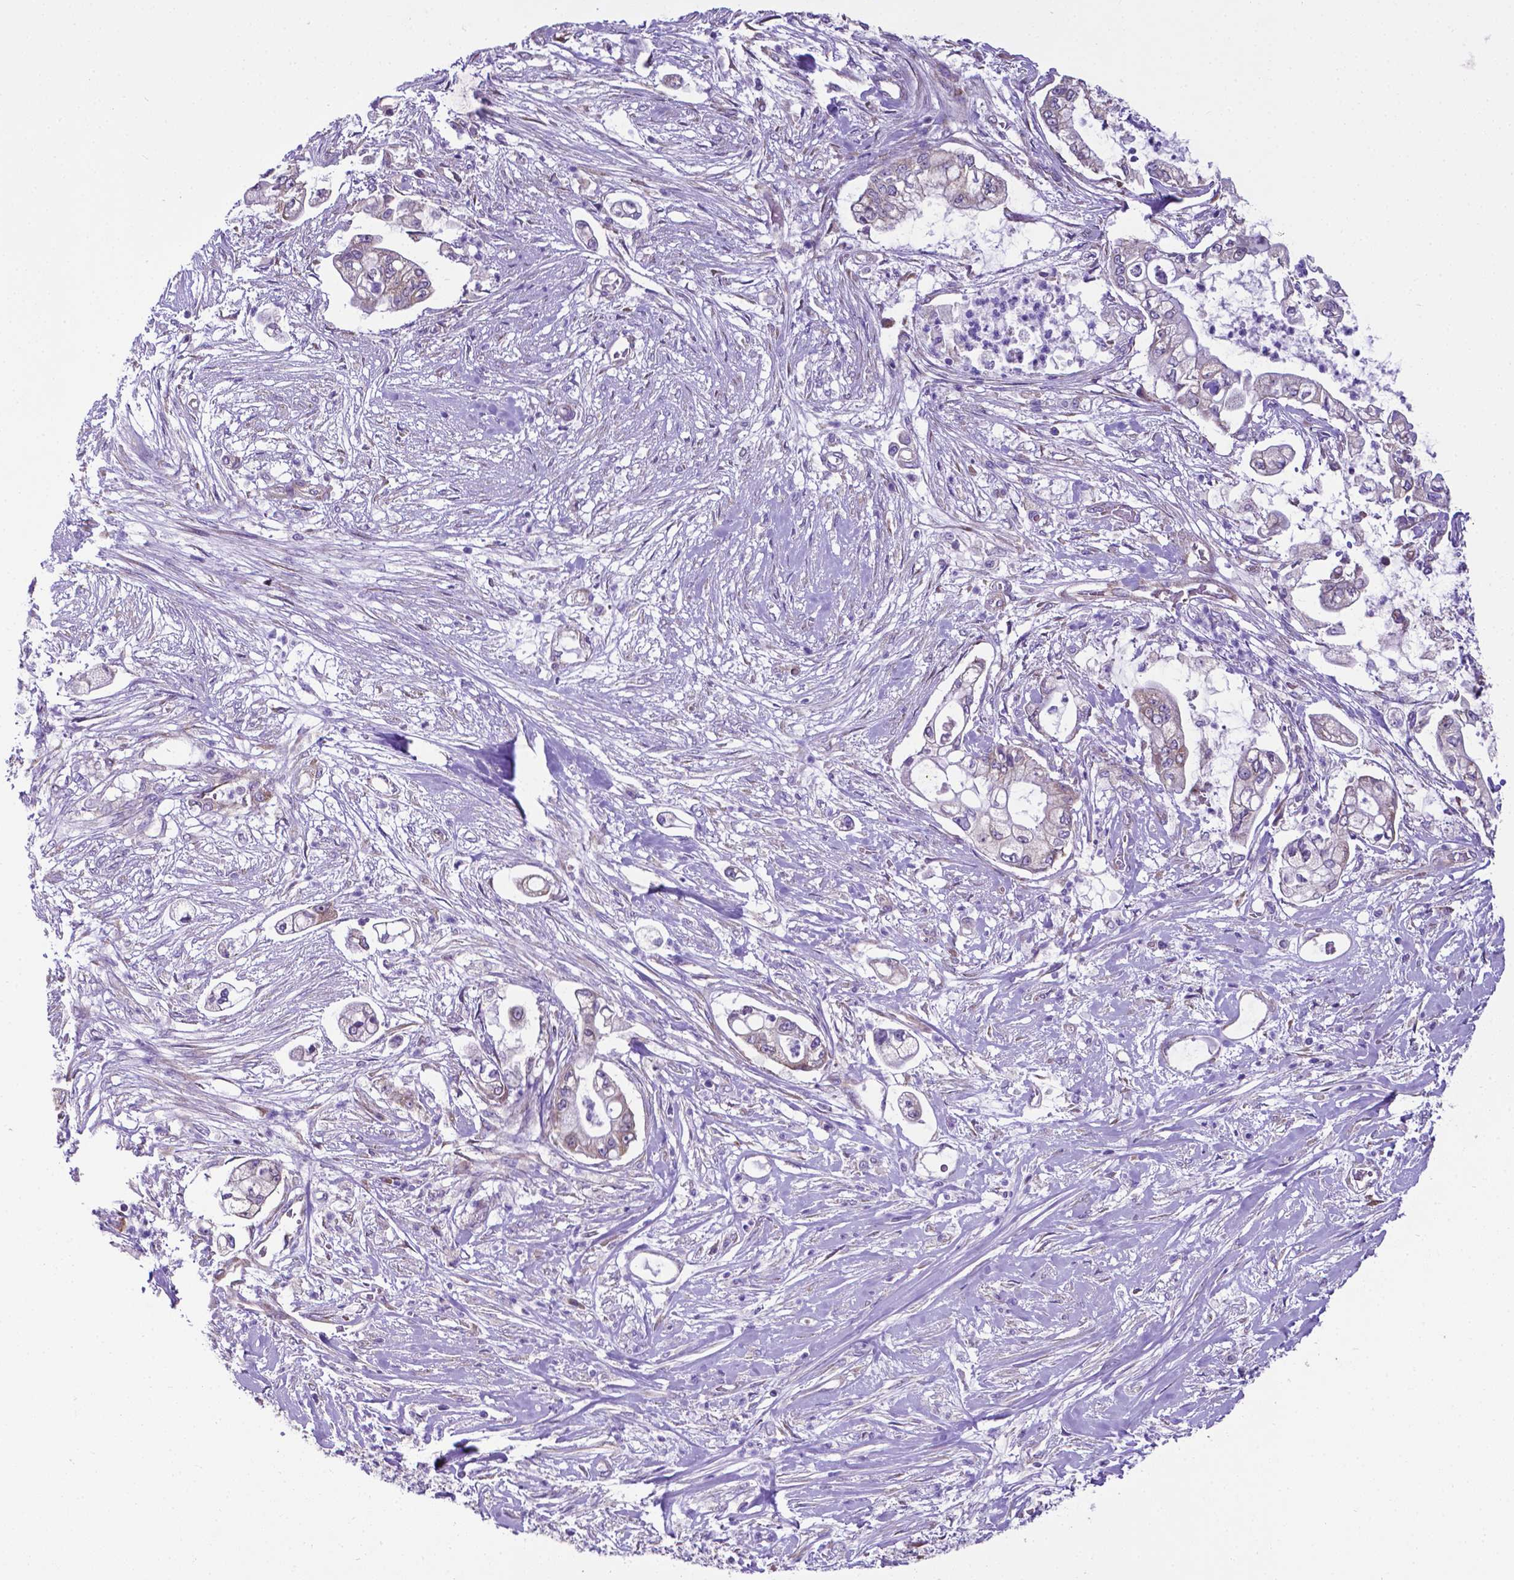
{"staining": {"intensity": "moderate", "quantity": "<25%", "location": "cytoplasmic/membranous"}, "tissue": "pancreatic cancer", "cell_type": "Tumor cells", "image_type": "cancer", "snomed": [{"axis": "morphology", "description": "Adenocarcinoma, NOS"}, {"axis": "topography", "description": "Pancreas"}], "caption": "The image exhibits staining of pancreatic cancer (adenocarcinoma), revealing moderate cytoplasmic/membranous protein positivity (brown color) within tumor cells. The staining is performed using DAB brown chromogen to label protein expression. The nuclei are counter-stained blue using hematoxylin.", "gene": "RPL6", "patient": {"sex": "female", "age": 69}}